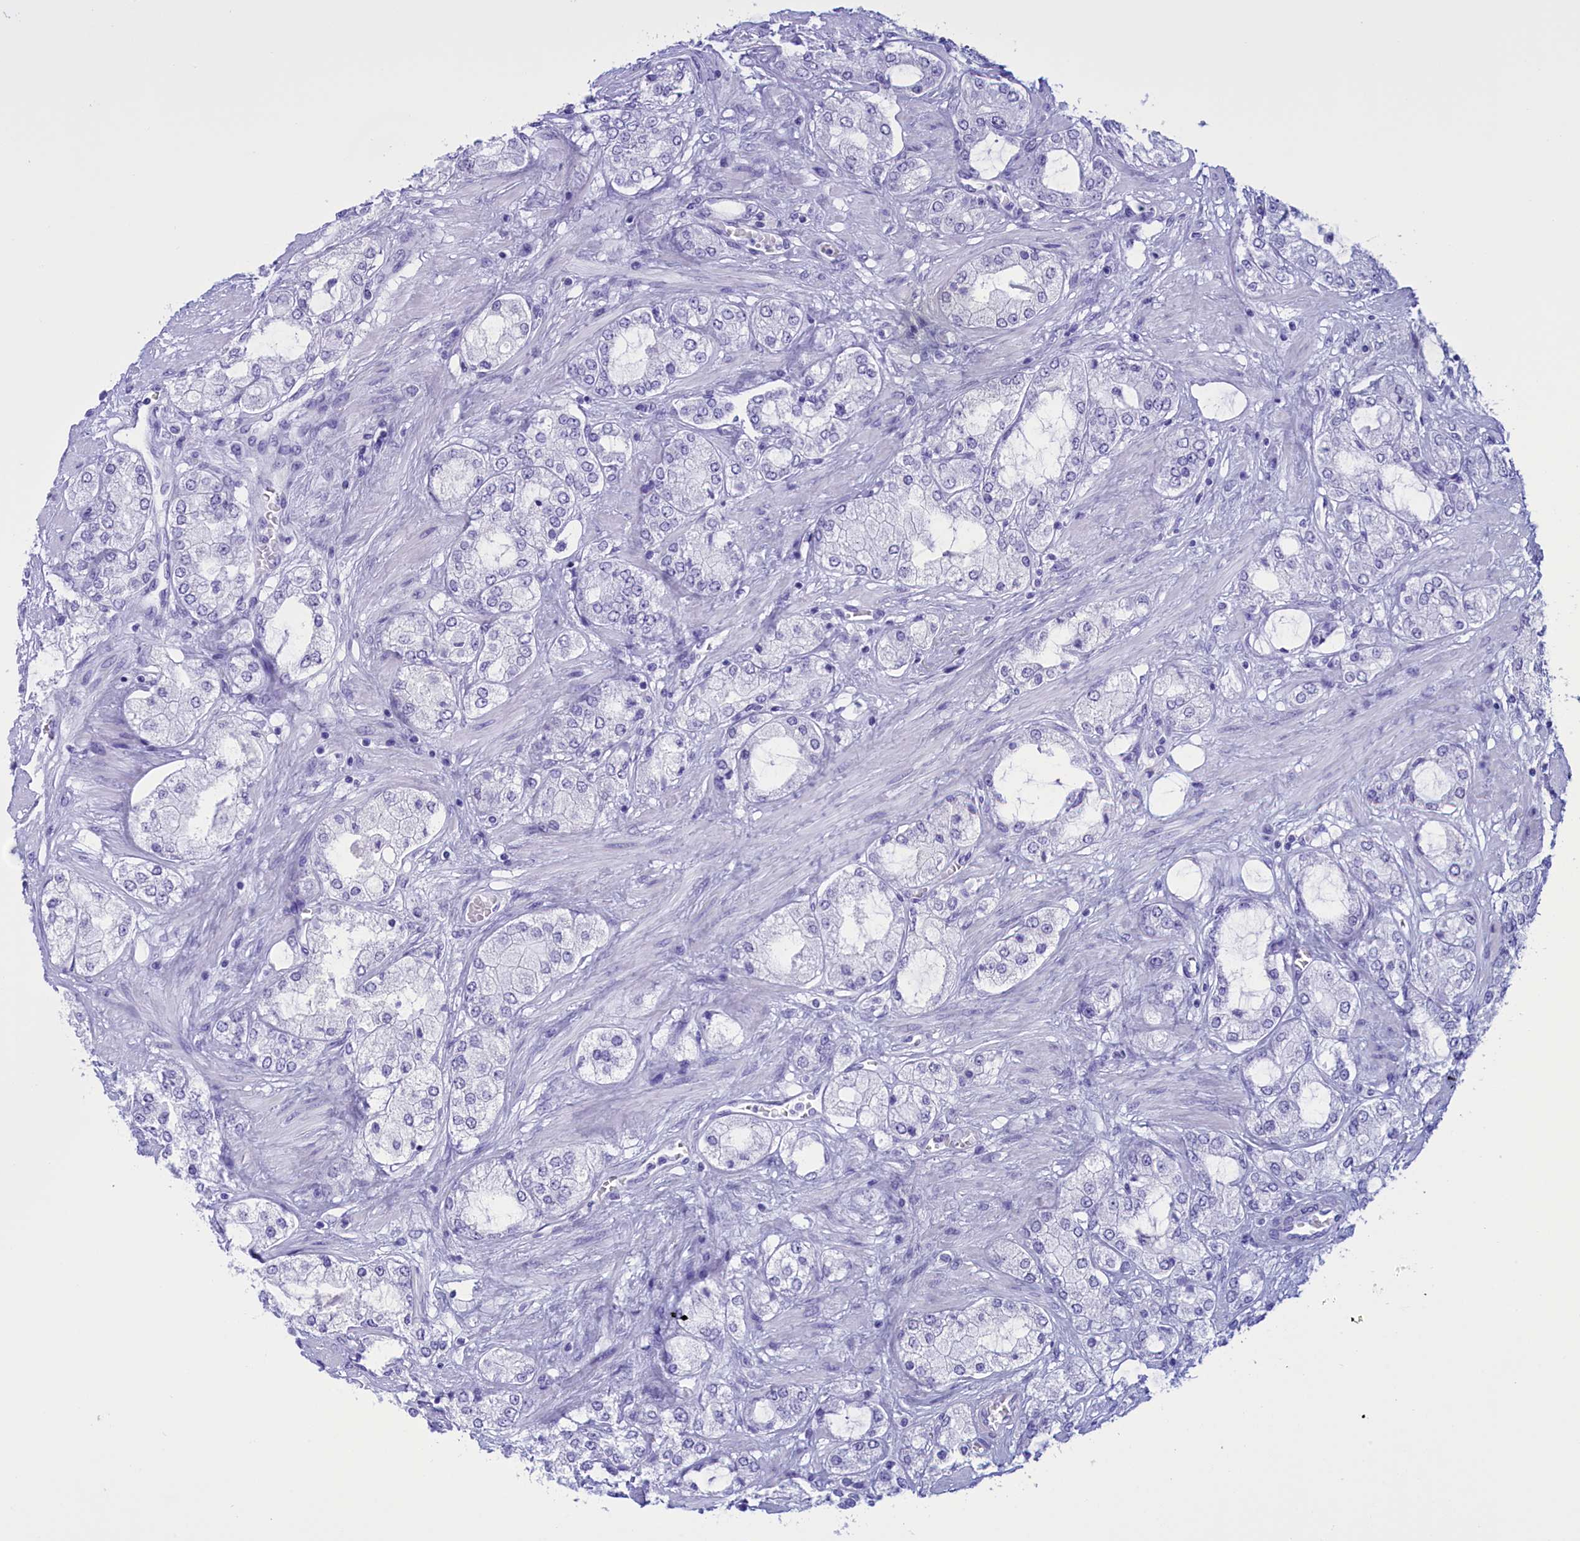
{"staining": {"intensity": "negative", "quantity": "none", "location": "none"}, "tissue": "prostate cancer", "cell_type": "Tumor cells", "image_type": "cancer", "snomed": [{"axis": "morphology", "description": "Adenocarcinoma, High grade"}, {"axis": "topography", "description": "Prostate"}], "caption": "Image shows no protein positivity in tumor cells of prostate cancer (high-grade adenocarcinoma) tissue.", "gene": "BRI3", "patient": {"sex": "male", "age": 64}}